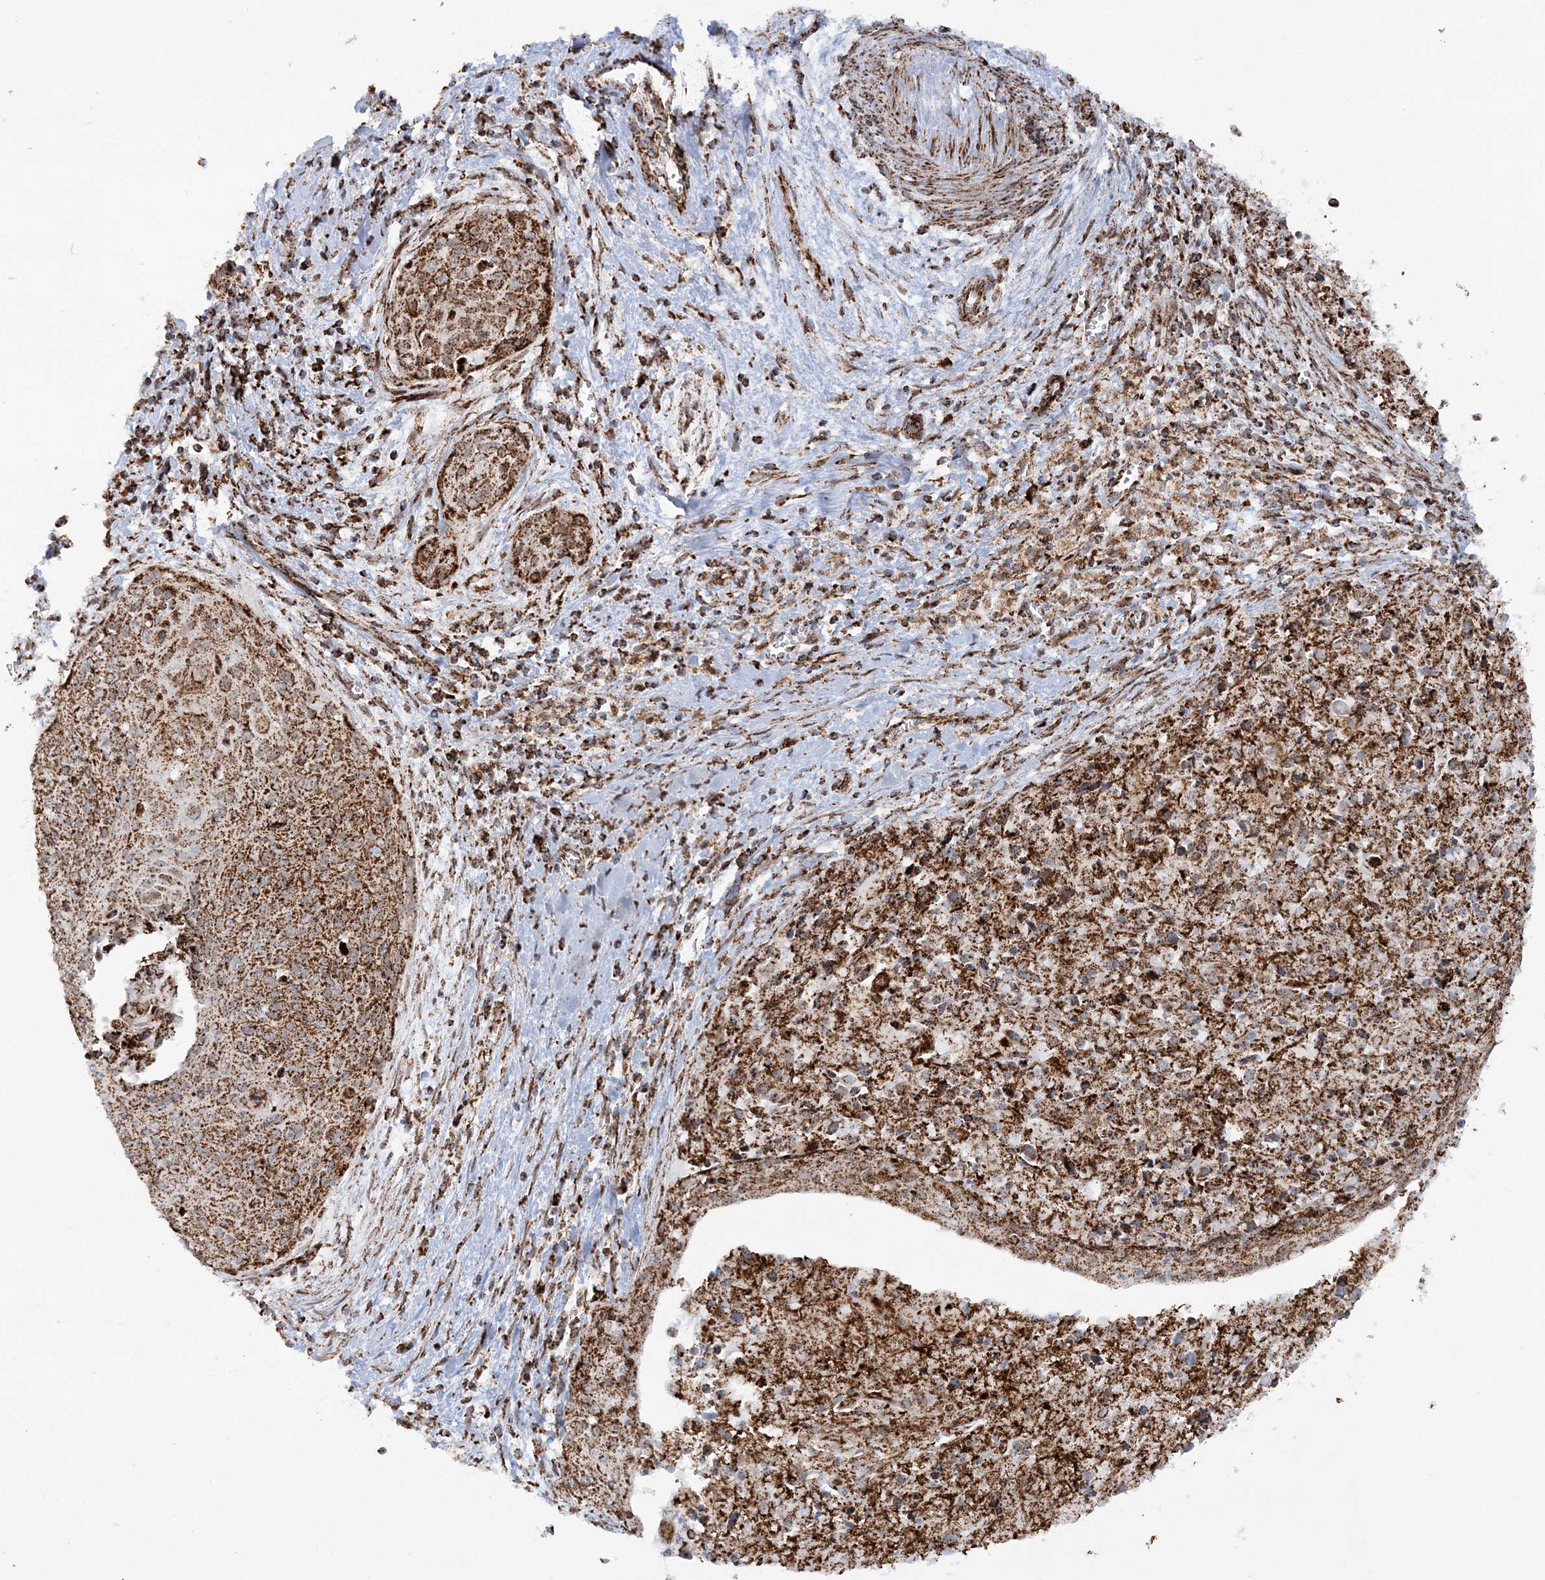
{"staining": {"intensity": "strong", "quantity": ">75%", "location": "cytoplasmic/membranous"}, "tissue": "cervical cancer", "cell_type": "Tumor cells", "image_type": "cancer", "snomed": [{"axis": "morphology", "description": "Squamous cell carcinoma, NOS"}, {"axis": "topography", "description": "Cervix"}], "caption": "This is an image of IHC staining of squamous cell carcinoma (cervical), which shows strong positivity in the cytoplasmic/membranous of tumor cells.", "gene": "CRY2", "patient": {"sex": "female", "age": 55}}